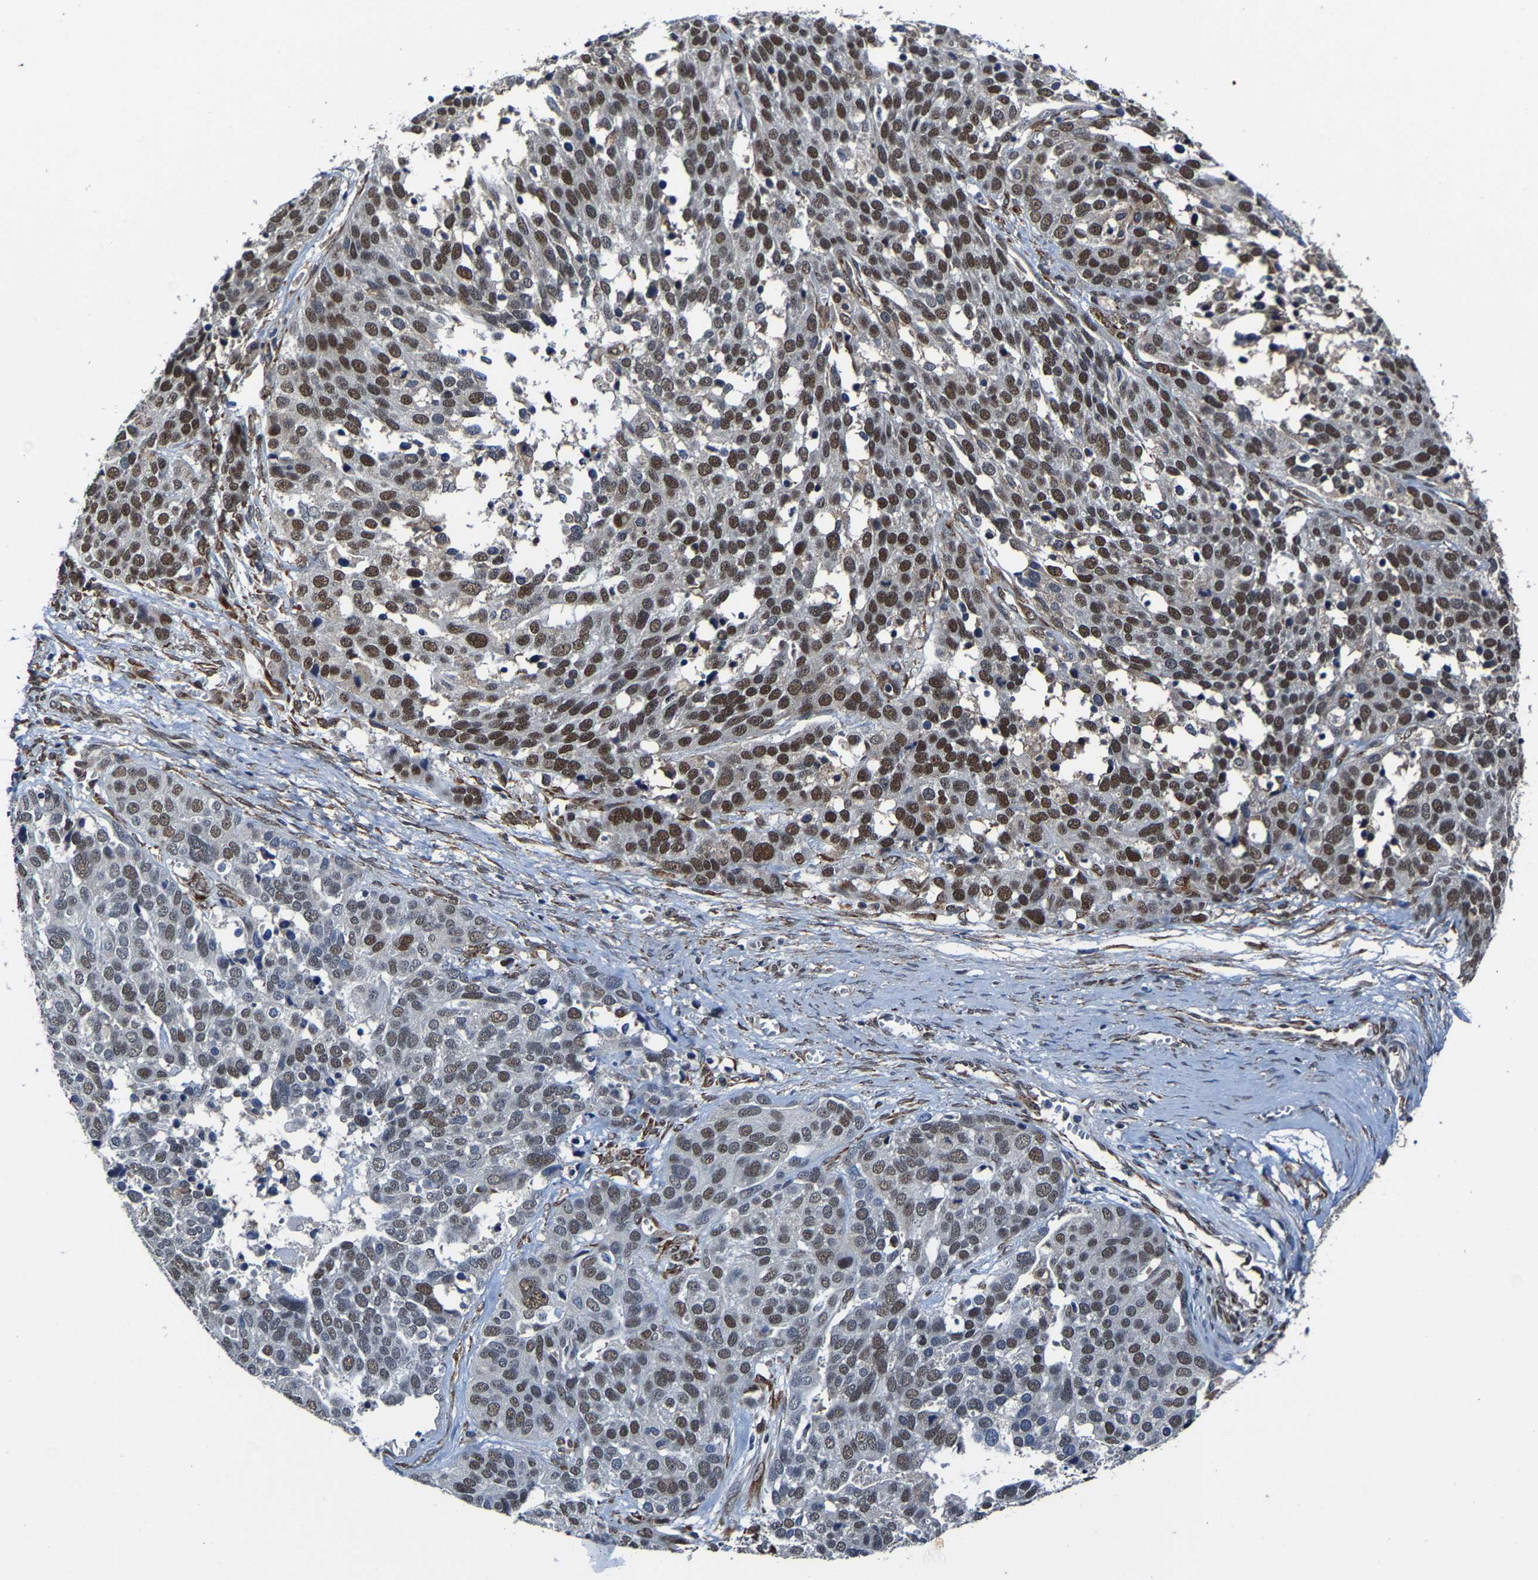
{"staining": {"intensity": "strong", "quantity": "25%-75%", "location": "nuclear"}, "tissue": "ovarian cancer", "cell_type": "Tumor cells", "image_type": "cancer", "snomed": [{"axis": "morphology", "description": "Cystadenocarcinoma, serous, NOS"}, {"axis": "topography", "description": "Ovary"}], "caption": "A photomicrograph of human serous cystadenocarcinoma (ovarian) stained for a protein demonstrates strong nuclear brown staining in tumor cells. (Stains: DAB in brown, nuclei in blue, Microscopy: brightfield microscopy at high magnification).", "gene": "METTL1", "patient": {"sex": "female", "age": 44}}